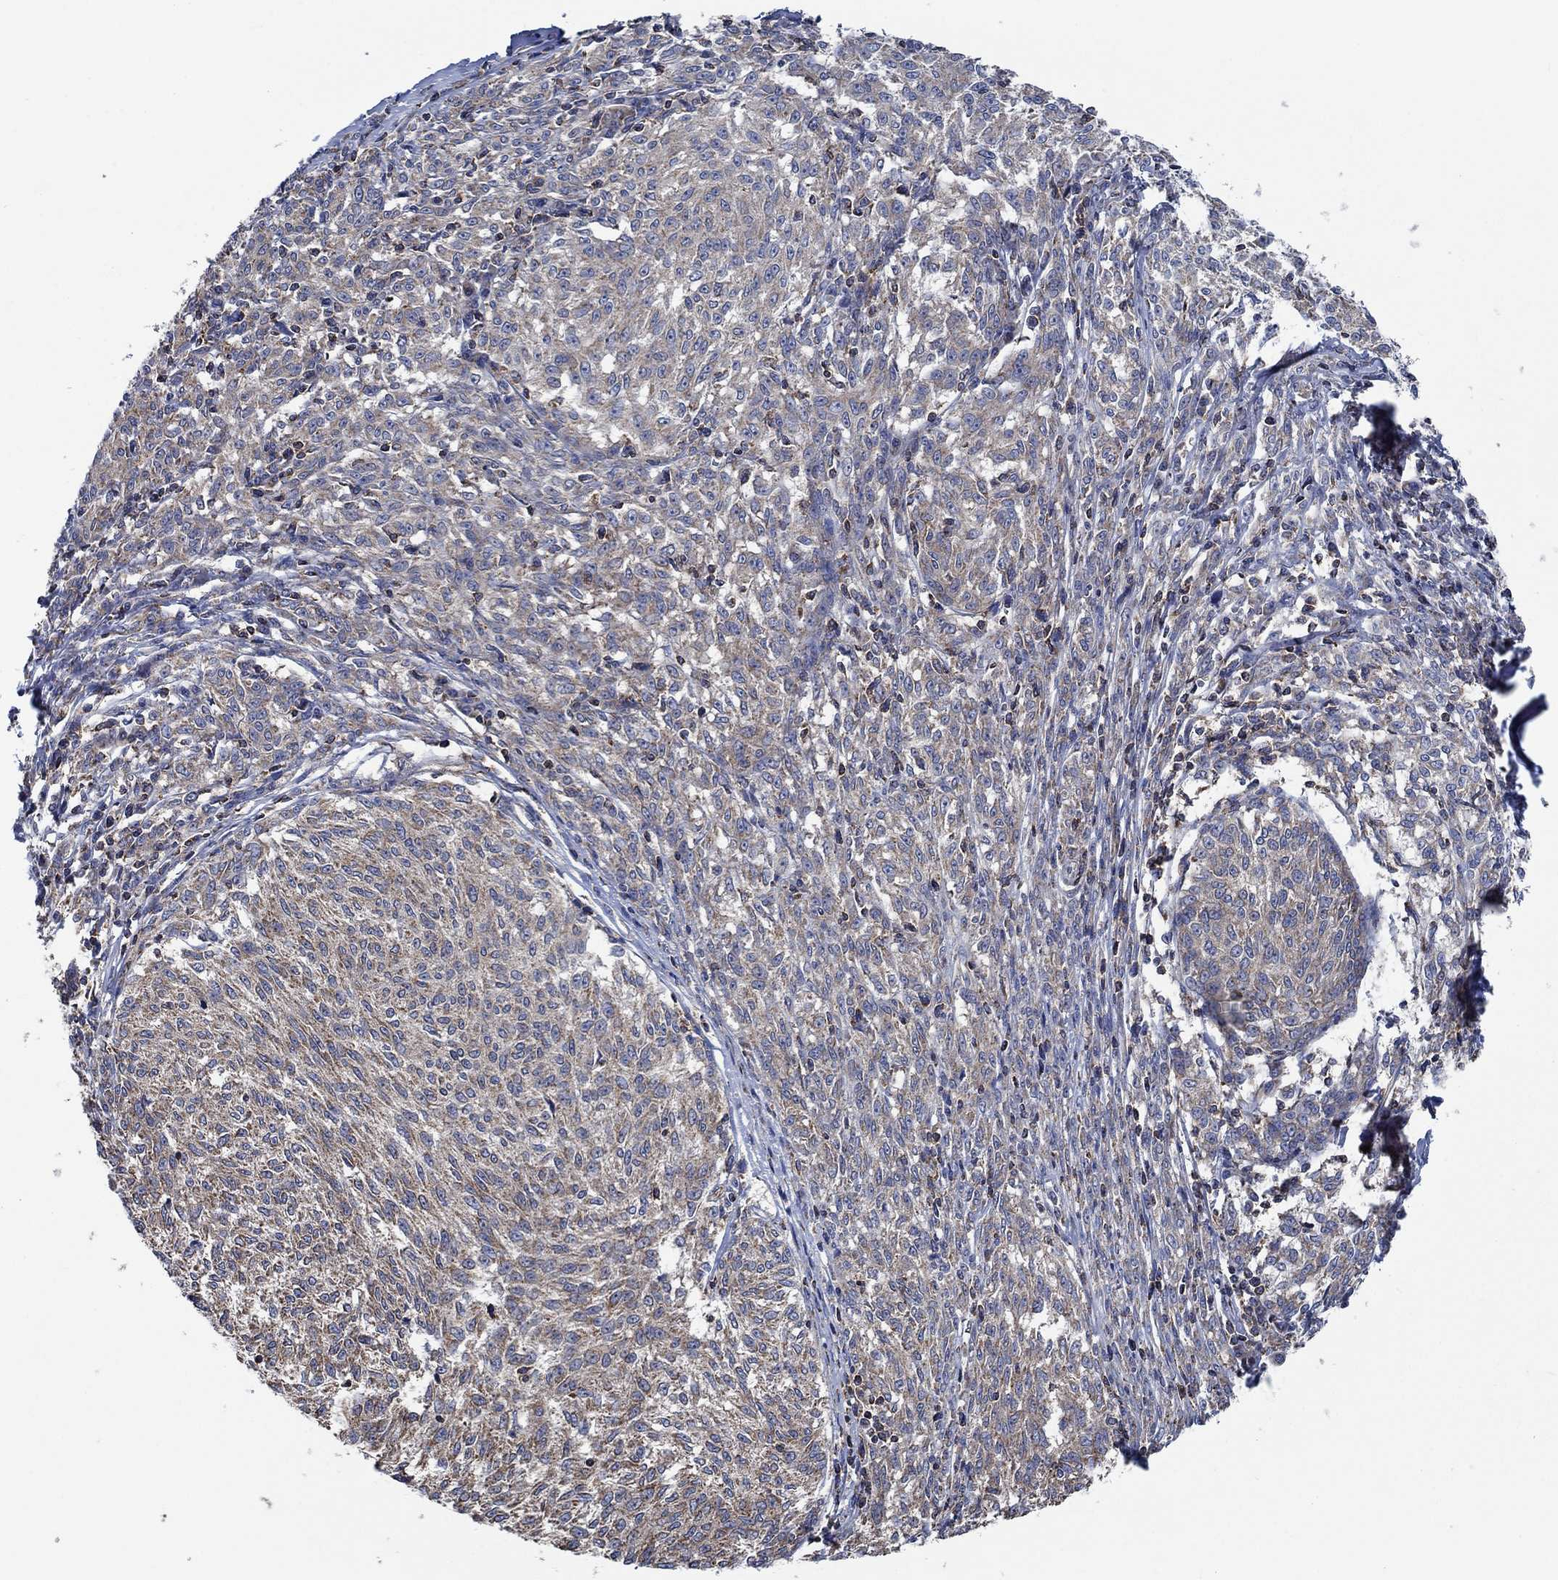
{"staining": {"intensity": "weak", "quantity": ">75%", "location": "cytoplasmic/membranous"}, "tissue": "melanoma", "cell_type": "Tumor cells", "image_type": "cancer", "snomed": [{"axis": "morphology", "description": "Malignant melanoma, NOS"}, {"axis": "topography", "description": "Skin"}], "caption": "Tumor cells display weak cytoplasmic/membranous positivity in approximately >75% of cells in malignant melanoma.", "gene": "STXBP6", "patient": {"sex": "female", "age": 72}}